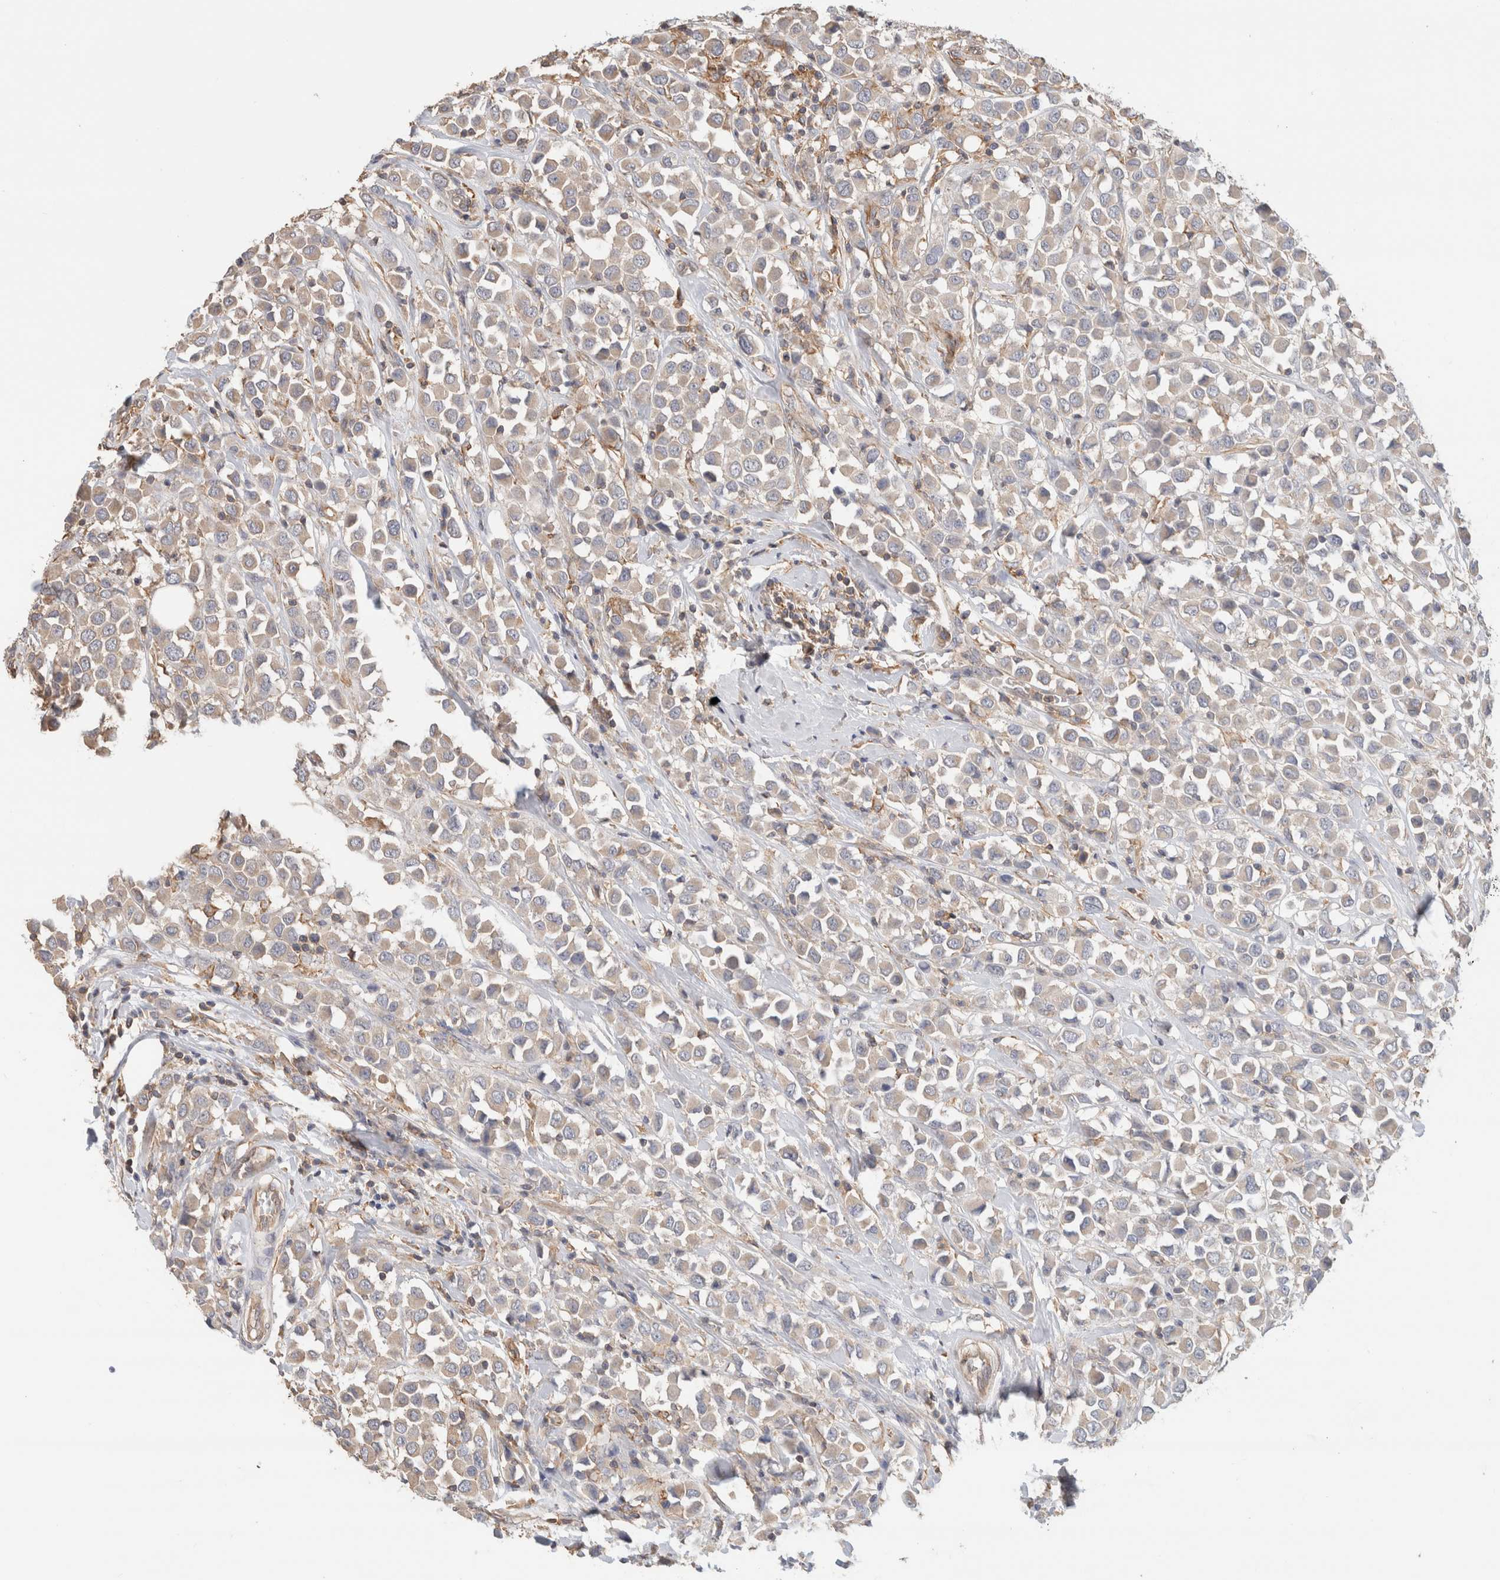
{"staining": {"intensity": "weak", "quantity": "25%-75%", "location": "cytoplasmic/membranous"}, "tissue": "breast cancer", "cell_type": "Tumor cells", "image_type": "cancer", "snomed": [{"axis": "morphology", "description": "Duct carcinoma"}, {"axis": "topography", "description": "Breast"}], "caption": "A high-resolution image shows IHC staining of breast cancer, which displays weak cytoplasmic/membranous staining in about 25%-75% of tumor cells.", "gene": "CFAP418", "patient": {"sex": "female", "age": 61}}